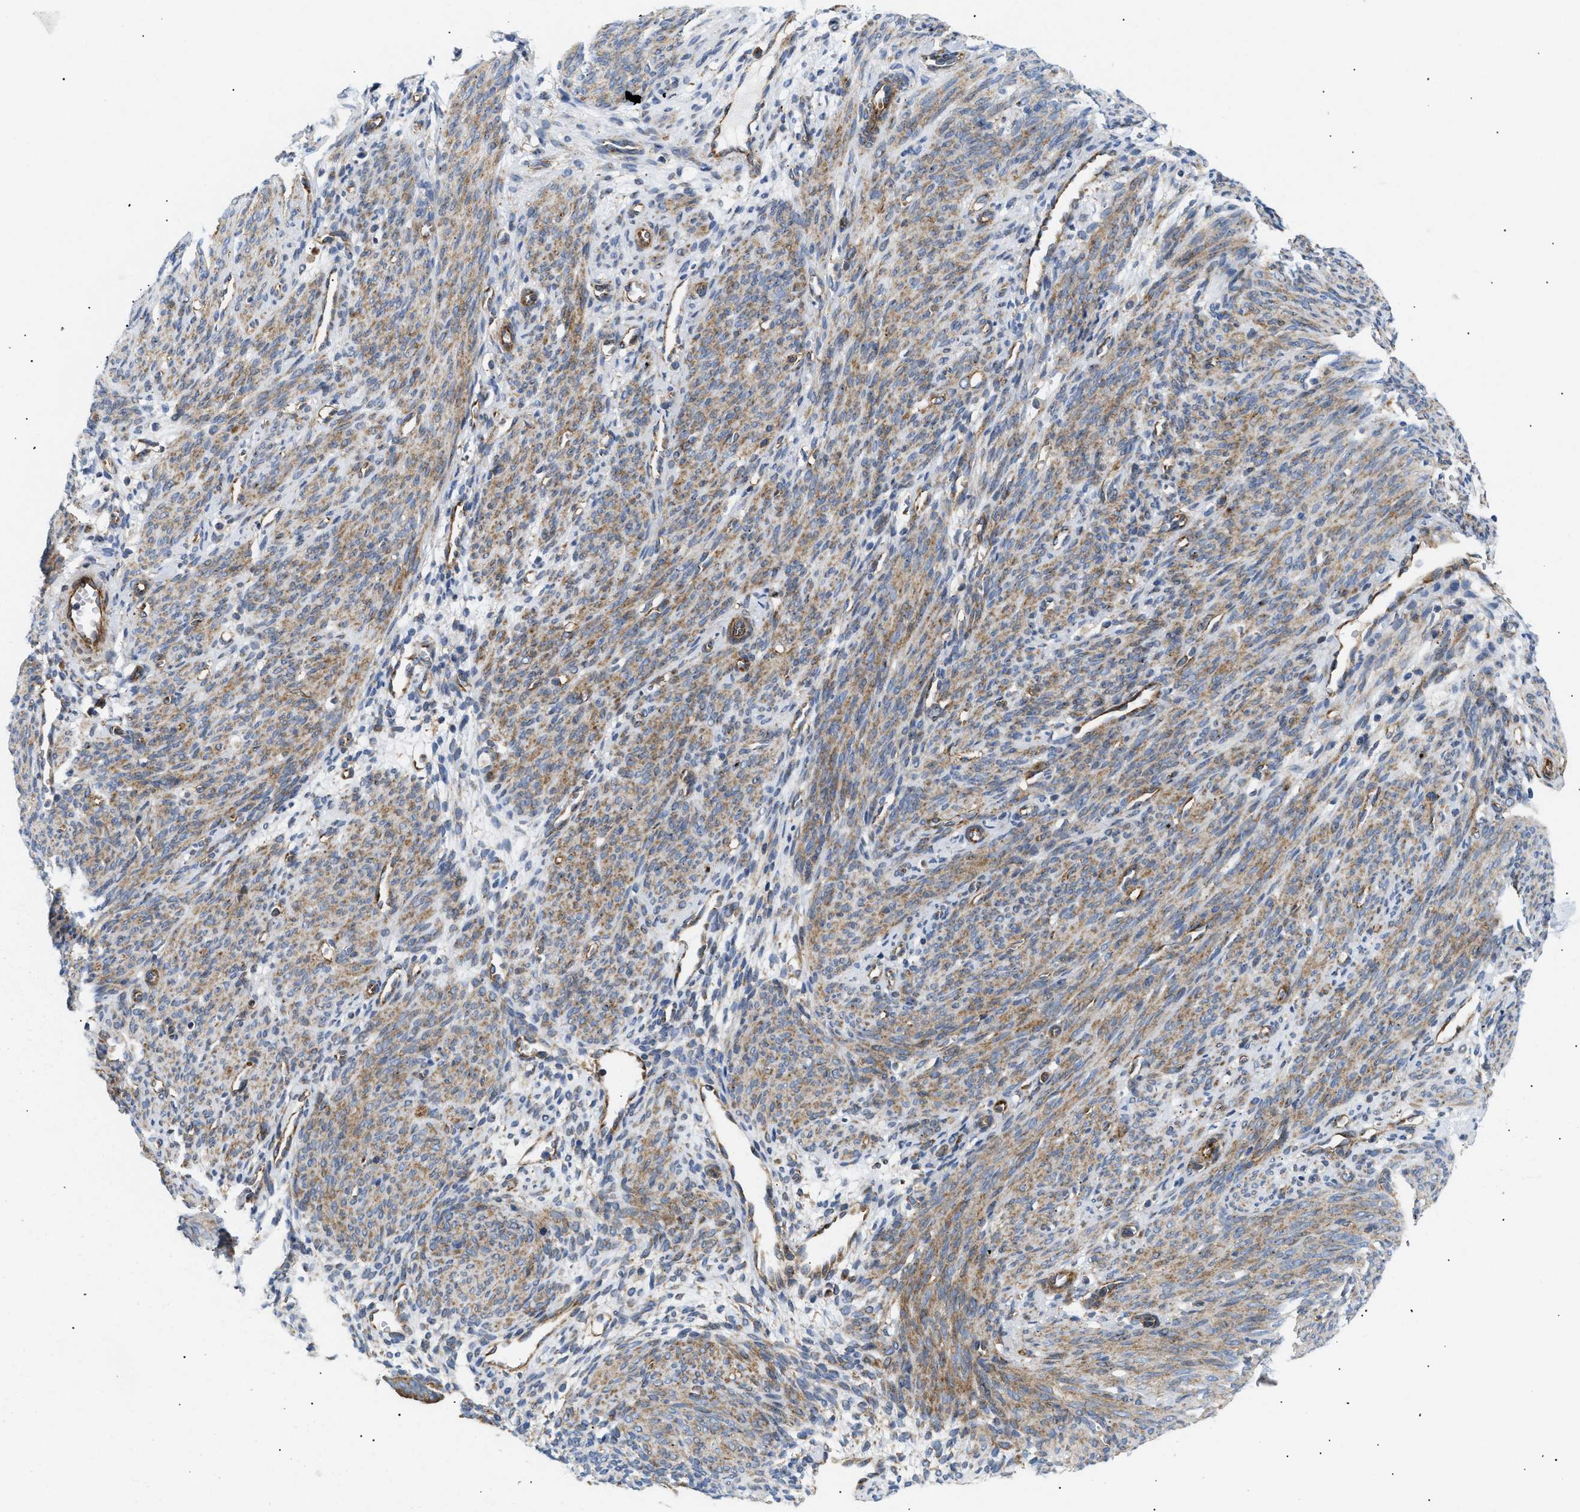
{"staining": {"intensity": "moderate", "quantity": "25%-75%", "location": "cytoplasmic/membranous"}, "tissue": "endometrium", "cell_type": "Cells in endometrial stroma", "image_type": "normal", "snomed": [{"axis": "morphology", "description": "Normal tissue, NOS"}, {"axis": "morphology", "description": "Adenocarcinoma, NOS"}, {"axis": "topography", "description": "Endometrium"}, {"axis": "topography", "description": "Ovary"}], "caption": "Immunohistochemistry image of benign human endometrium stained for a protein (brown), which reveals medium levels of moderate cytoplasmic/membranous staining in approximately 25%-75% of cells in endometrial stroma.", "gene": "DCTN4", "patient": {"sex": "female", "age": 68}}